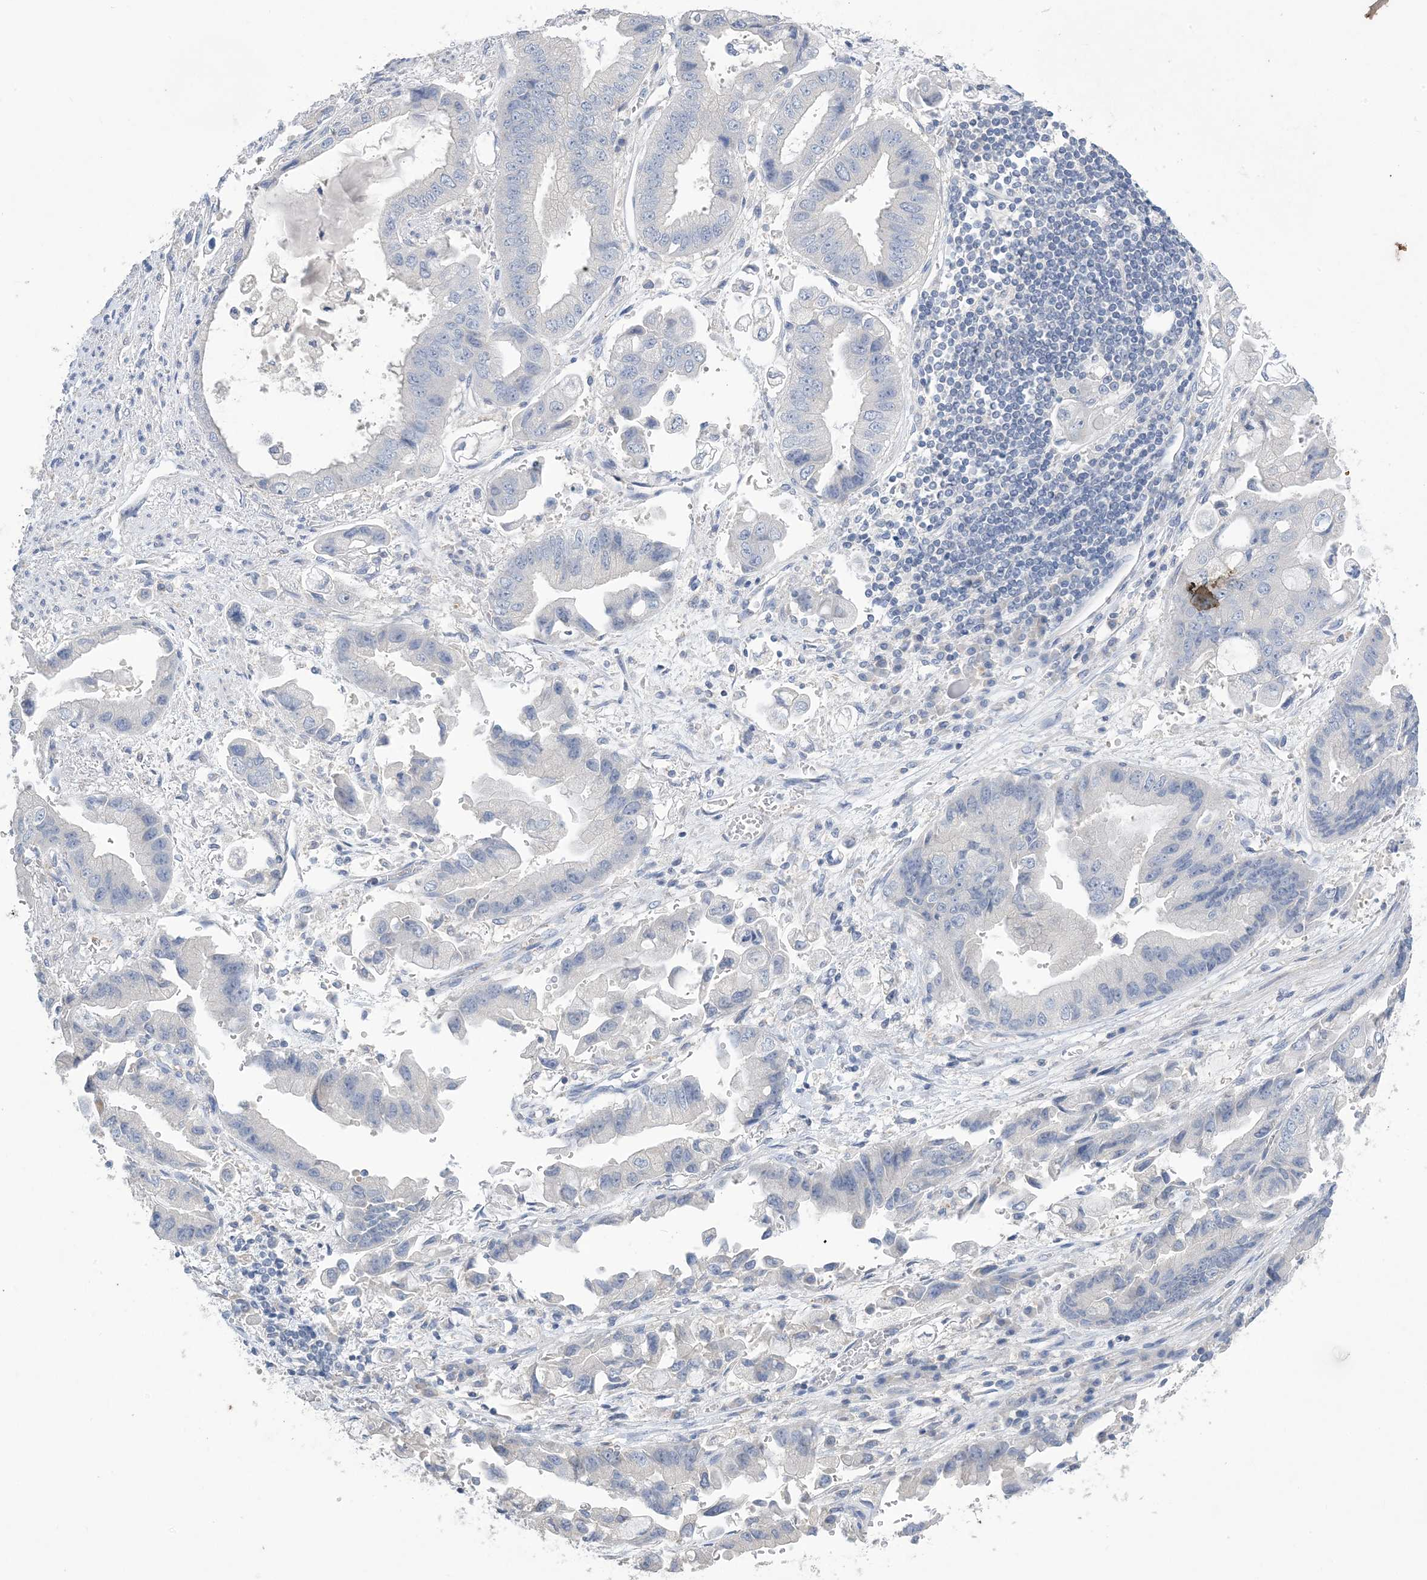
{"staining": {"intensity": "negative", "quantity": "none", "location": "none"}, "tissue": "stomach cancer", "cell_type": "Tumor cells", "image_type": "cancer", "snomed": [{"axis": "morphology", "description": "Adenocarcinoma, NOS"}, {"axis": "topography", "description": "Stomach"}], "caption": "This is an IHC micrograph of stomach cancer. There is no positivity in tumor cells.", "gene": "KPRP", "patient": {"sex": "male", "age": 62}}